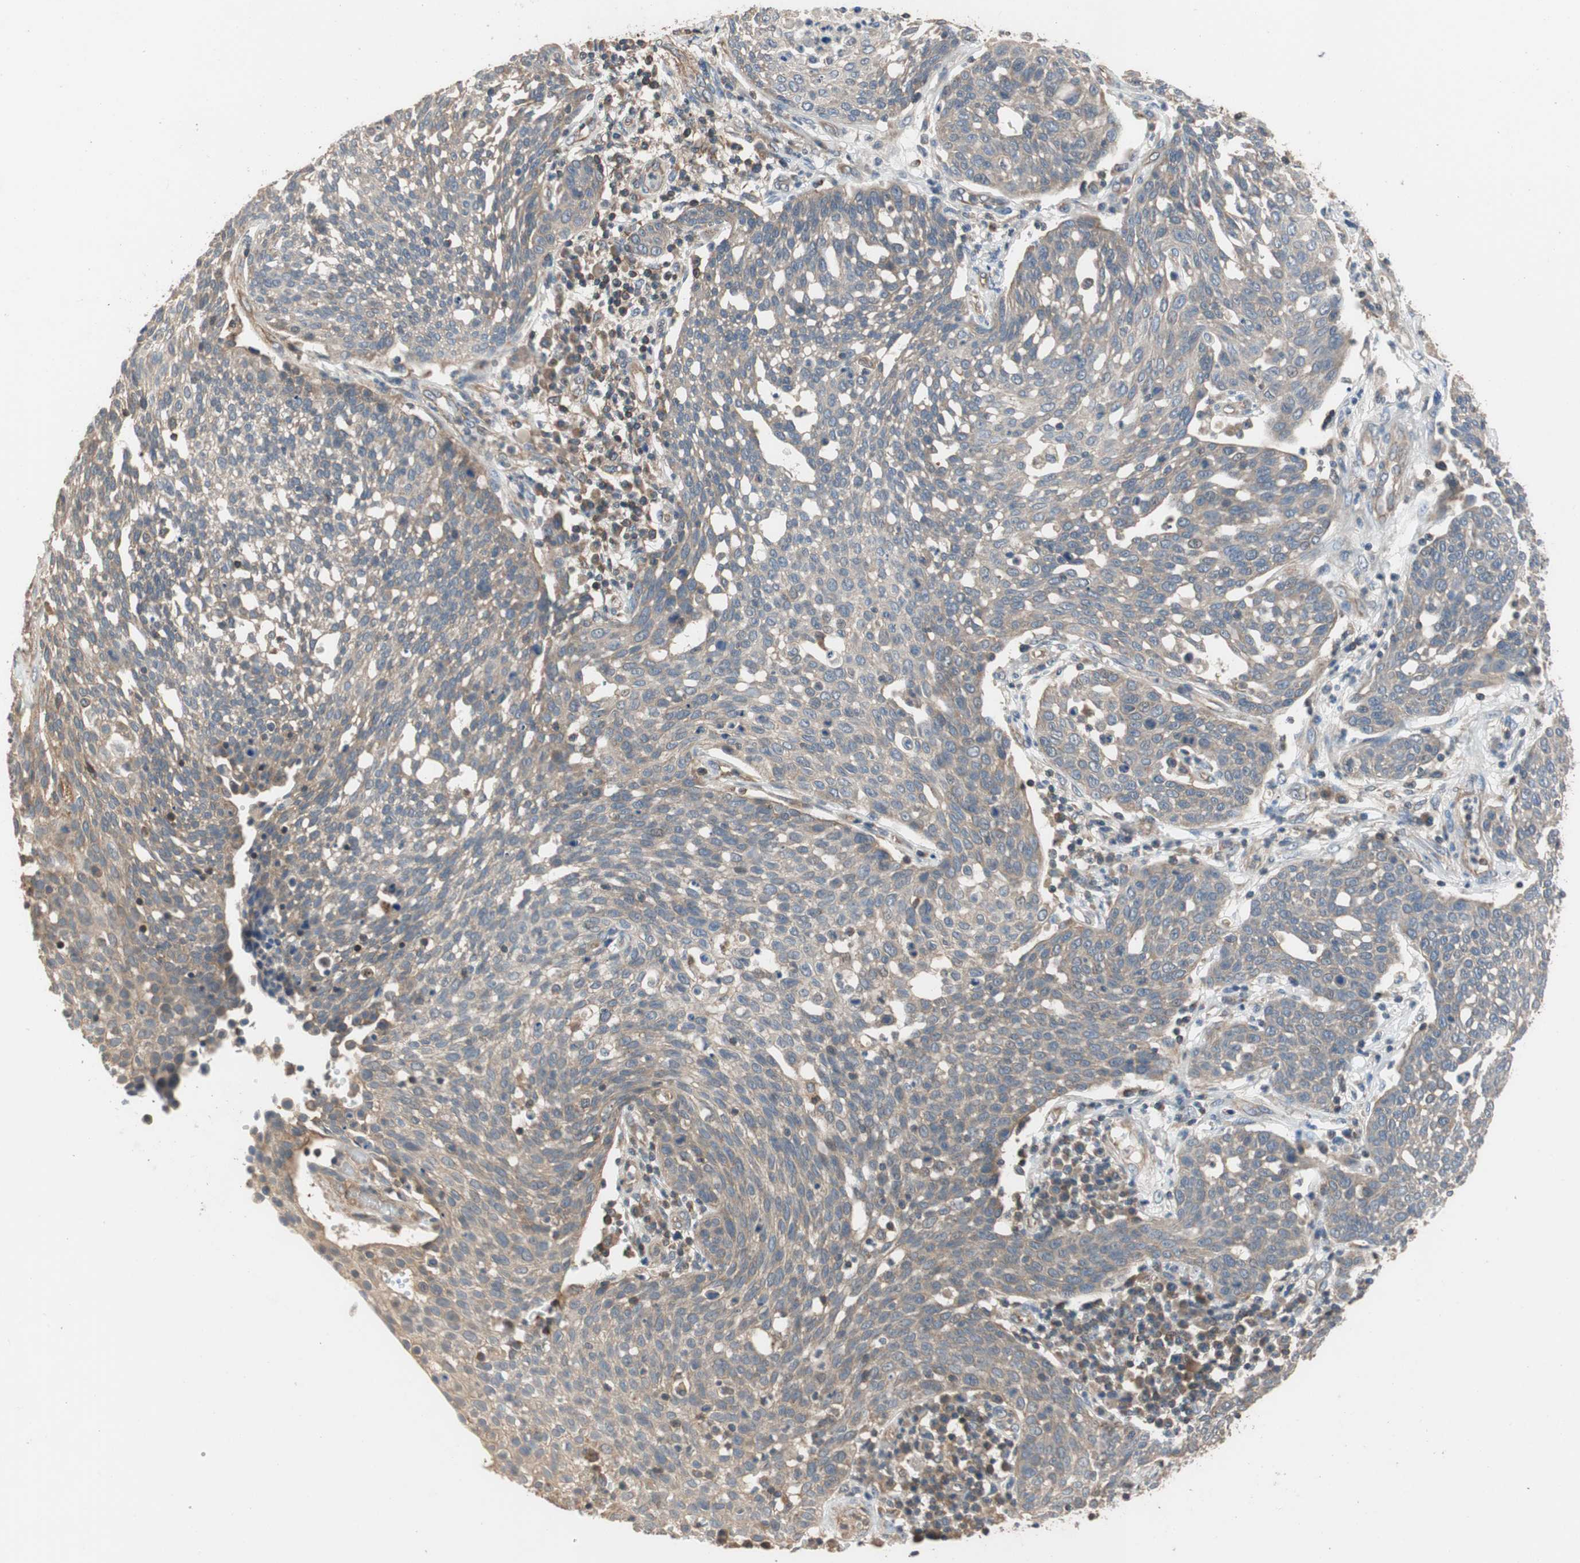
{"staining": {"intensity": "moderate", "quantity": ">75%", "location": "cytoplasmic/membranous"}, "tissue": "cervical cancer", "cell_type": "Tumor cells", "image_type": "cancer", "snomed": [{"axis": "morphology", "description": "Squamous cell carcinoma, NOS"}, {"axis": "topography", "description": "Cervix"}], "caption": "High-magnification brightfield microscopy of squamous cell carcinoma (cervical) stained with DAB (brown) and counterstained with hematoxylin (blue). tumor cells exhibit moderate cytoplasmic/membranous positivity is identified in about>75% of cells.", "gene": "MAP4K2", "patient": {"sex": "female", "age": 34}}